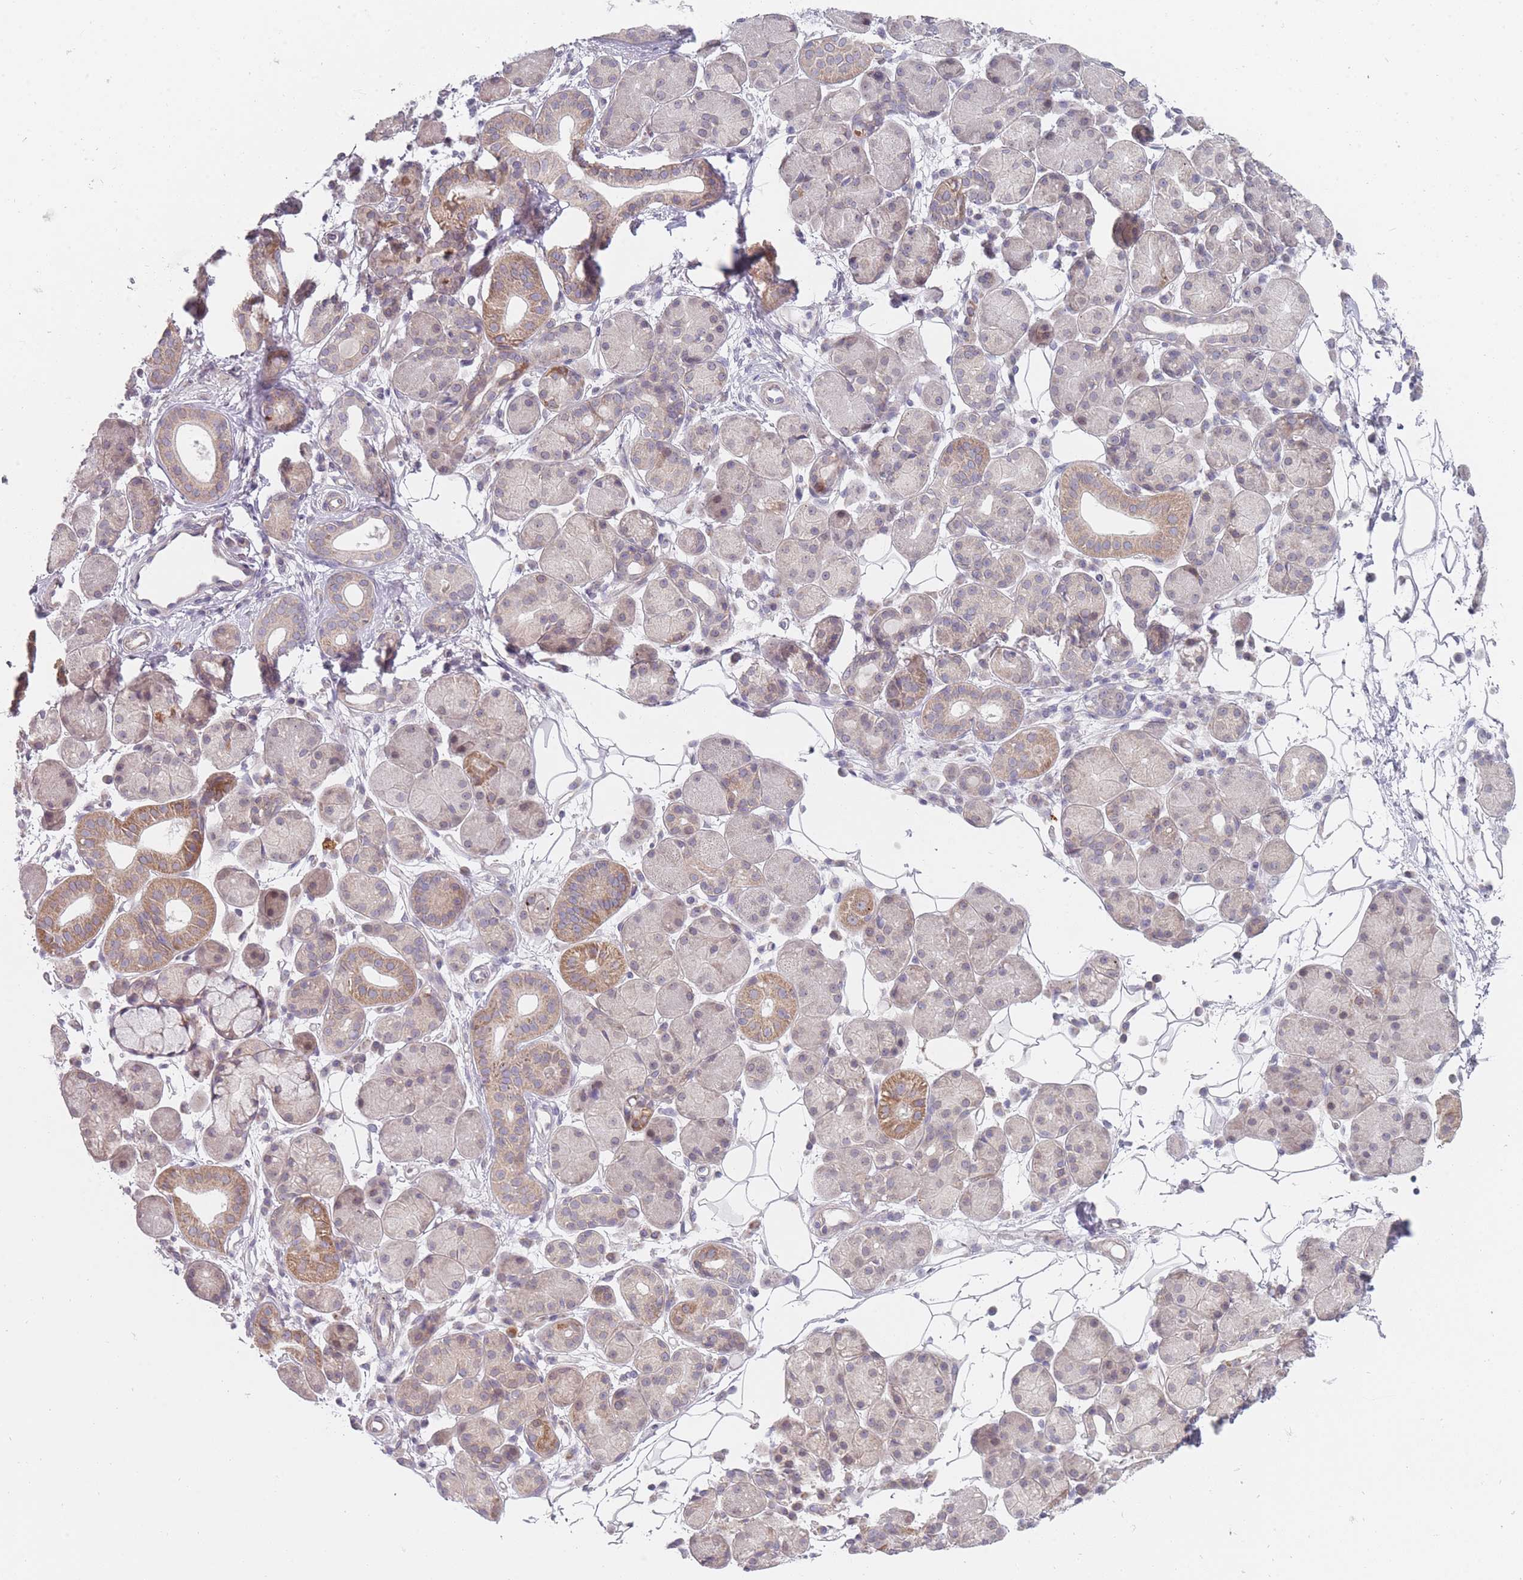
{"staining": {"intensity": "moderate", "quantity": "25%-75%", "location": "cytoplasmic/membranous"}, "tissue": "salivary gland", "cell_type": "Glandular cells", "image_type": "normal", "snomed": [{"axis": "morphology", "description": "Squamous cell carcinoma, NOS"}, {"axis": "topography", "description": "Skin"}, {"axis": "topography", "description": "Head-Neck"}], "caption": "Immunohistochemistry (DAB (3,3'-diaminobenzidine)) staining of benign human salivary gland demonstrates moderate cytoplasmic/membranous protein staining in approximately 25%-75% of glandular cells.", "gene": "PCDH12", "patient": {"sex": "male", "age": 80}}